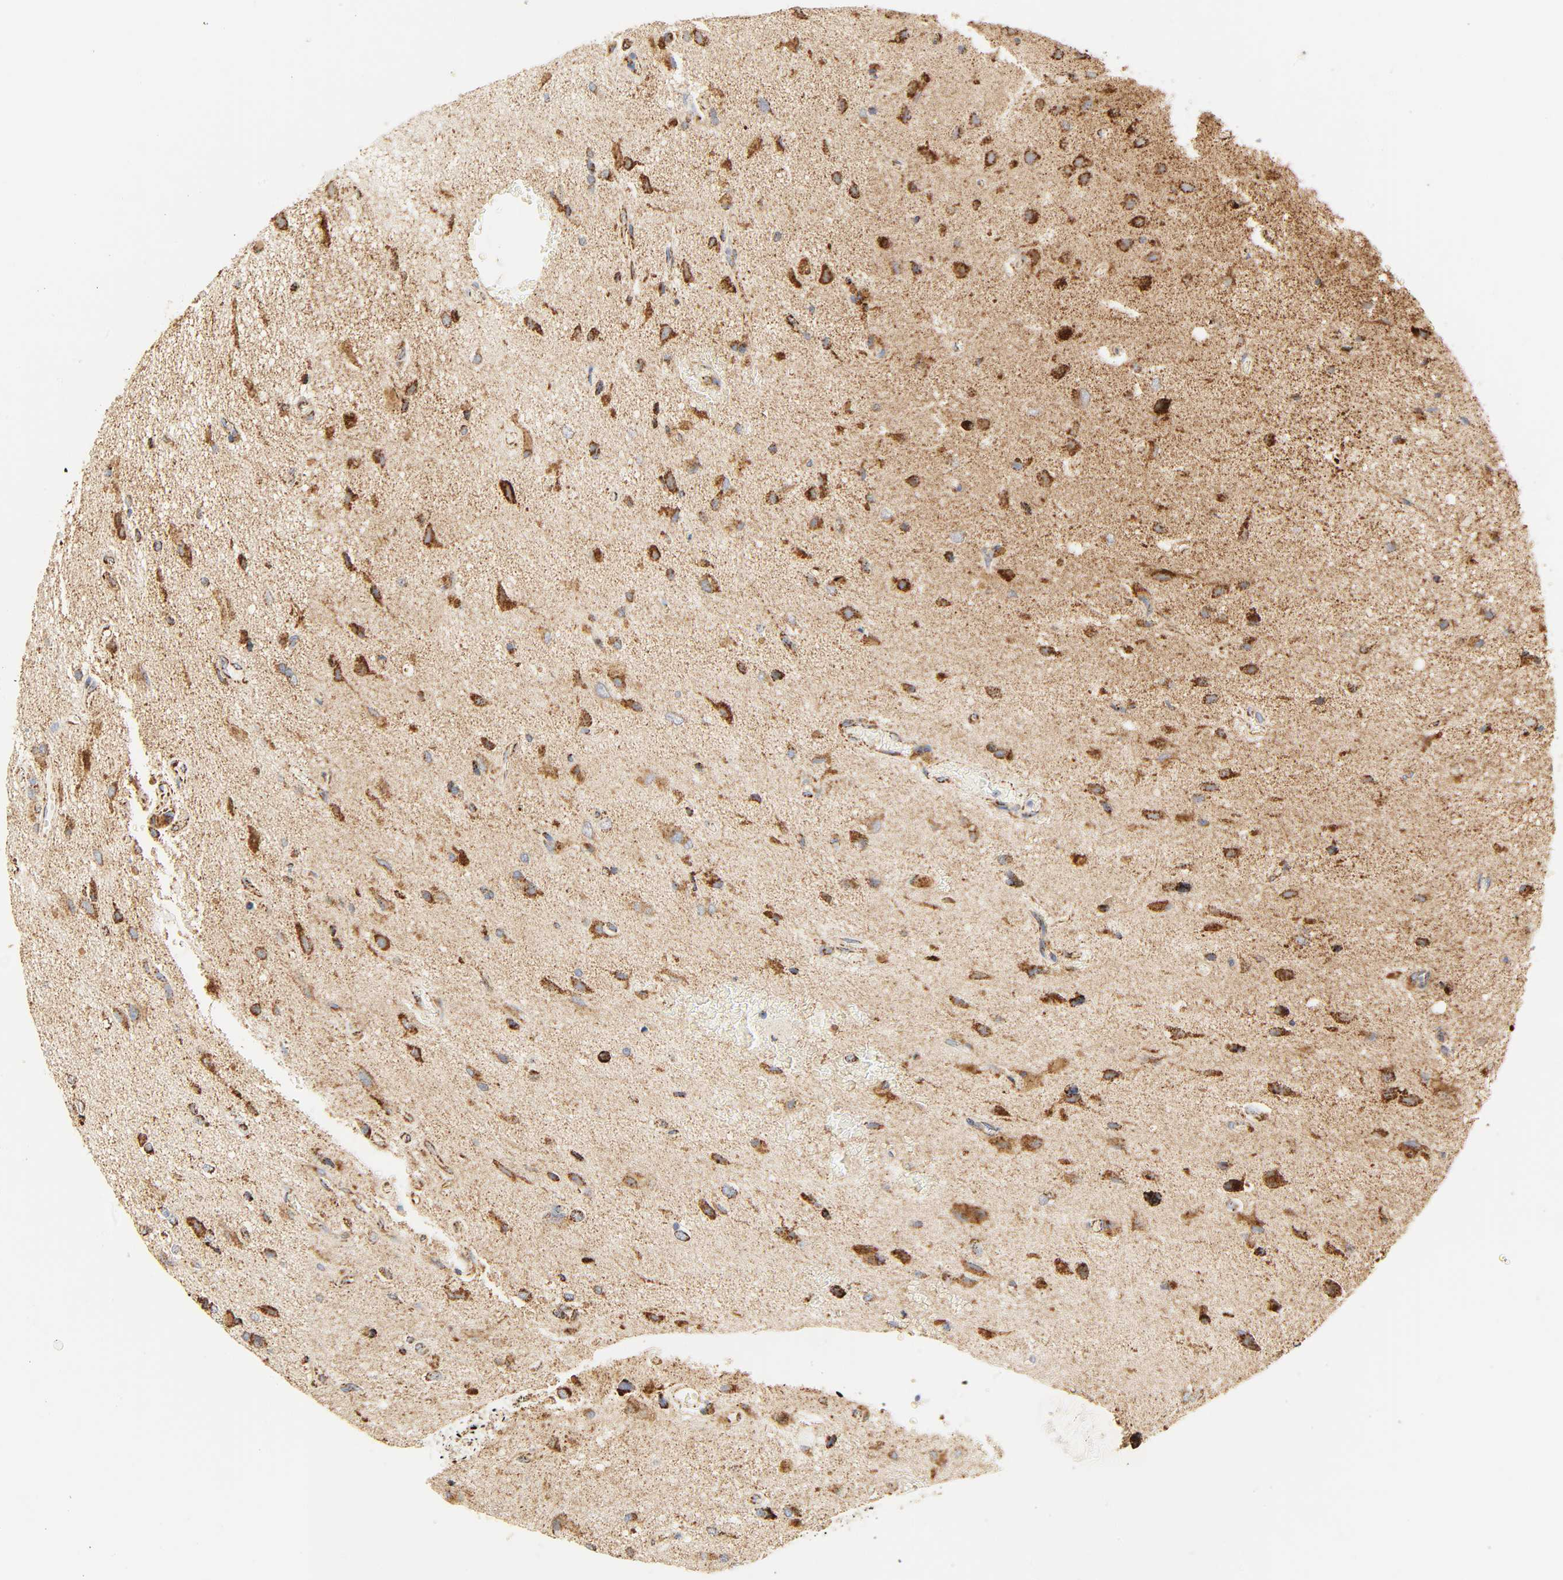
{"staining": {"intensity": "moderate", "quantity": "25%-75%", "location": "cytoplasmic/membranous"}, "tissue": "glioma", "cell_type": "Tumor cells", "image_type": "cancer", "snomed": [{"axis": "morphology", "description": "Glioma, malignant, High grade"}, {"axis": "topography", "description": "Brain"}], "caption": "IHC of human glioma shows medium levels of moderate cytoplasmic/membranous expression in about 25%-75% of tumor cells. (DAB (3,3'-diaminobenzidine) IHC with brightfield microscopy, high magnification).", "gene": "ACAT1", "patient": {"sex": "male", "age": 47}}